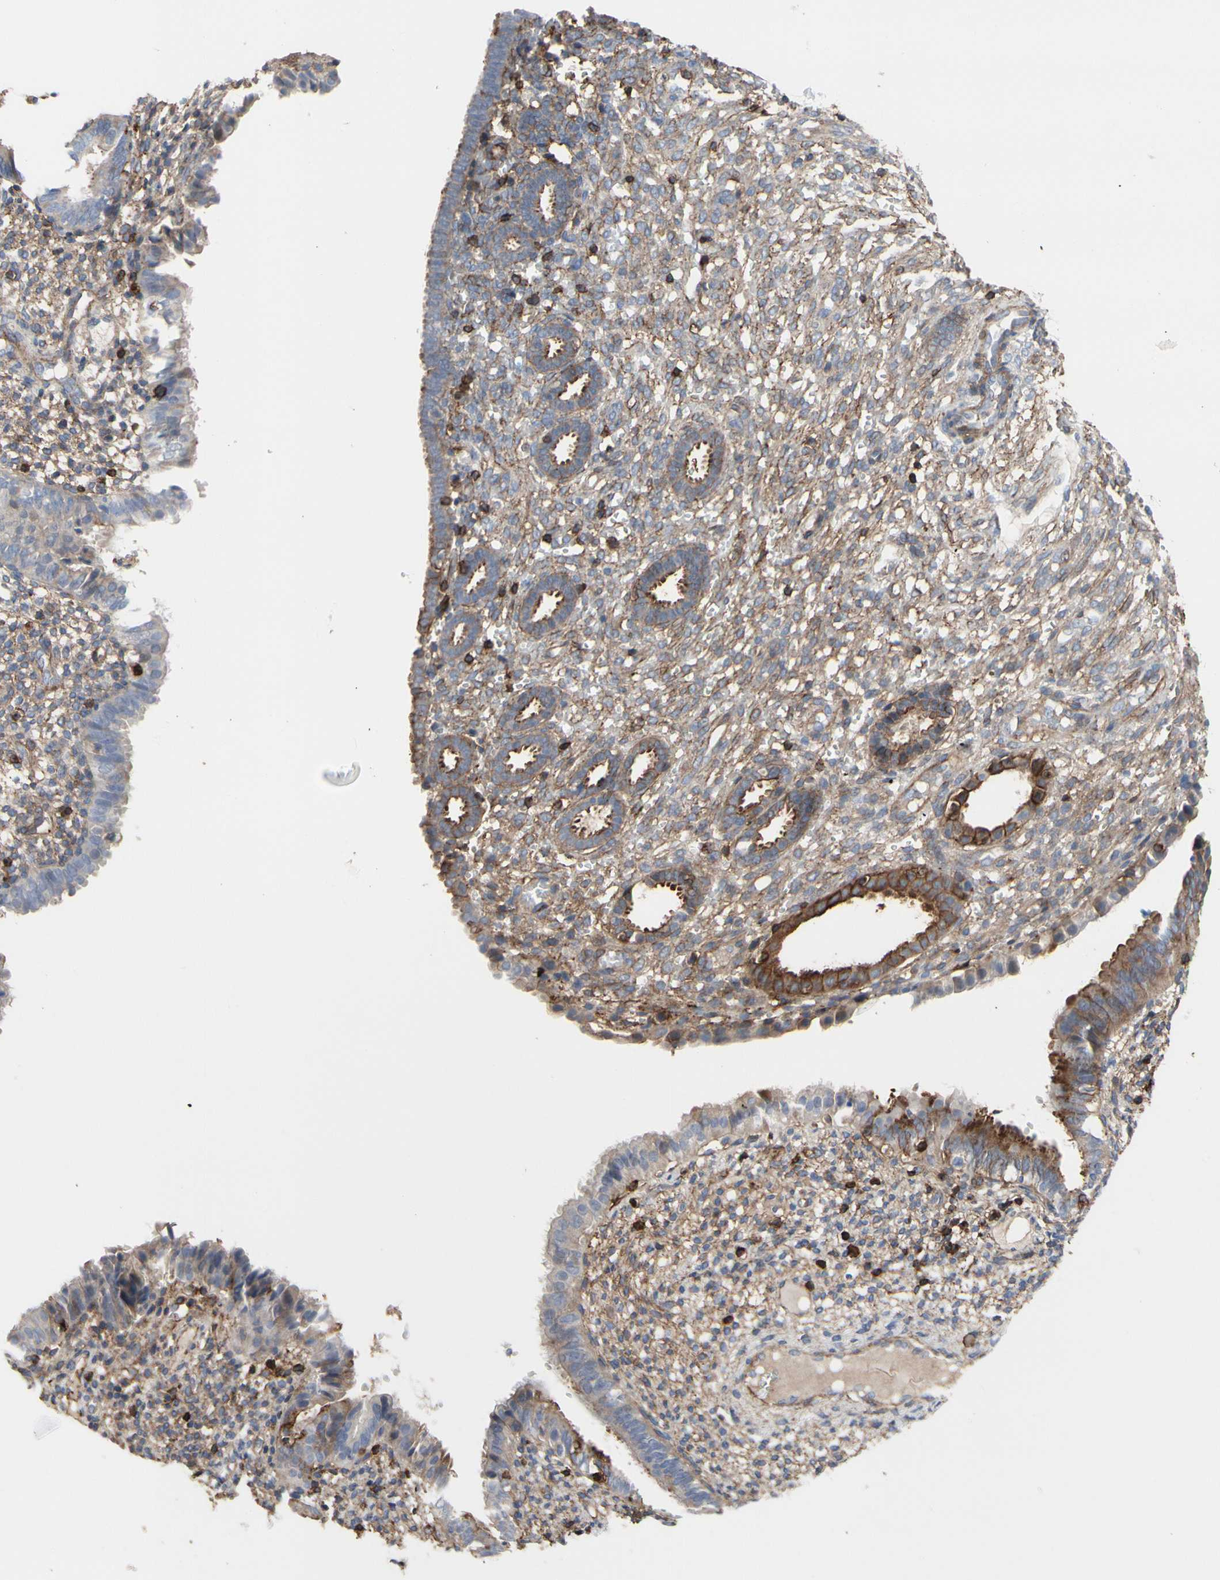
{"staining": {"intensity": "moderate", "quantity": ">75%", "location": "cytoplasmic/membranous"}, "tissue": "endometrium", "cell_type": "Cells in endometrial stroma", "image_type": "normal", "snomed": [{"axis": "morphology", "description": "Normal tissue, NOS"}, {"axis": "topography", "description": "Endometrium"}], "caption": "Cells in endometrial stroma demonstrate medium levels of moderate cytoplasmic/membranous staining in approximately >75% of cells in normal endometrium.", "gene": "ANXA6", "patient": {"sex": "female", "age": 61}}